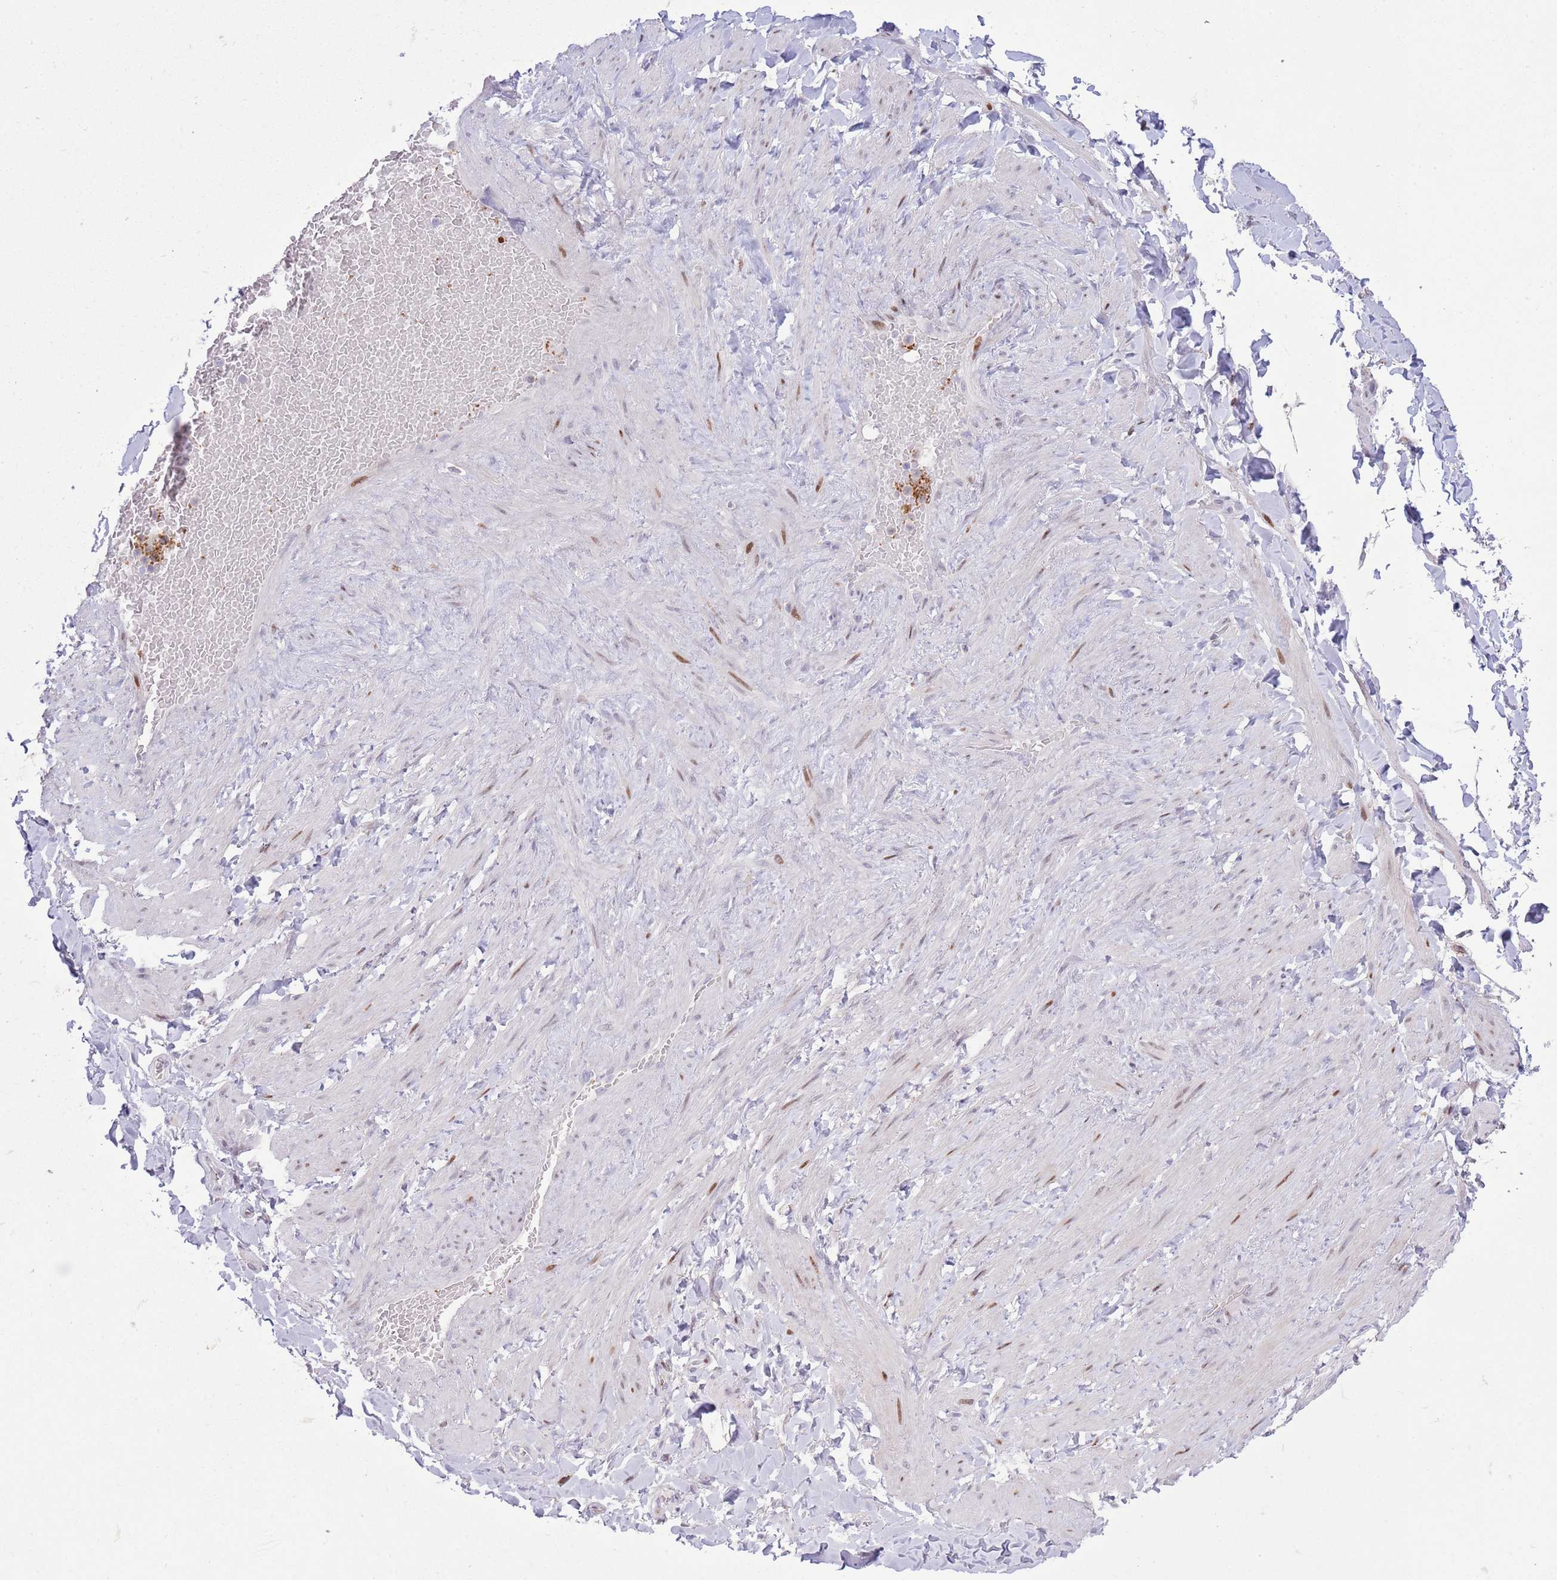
{"staining": {"intensity": "negative", "quantity": "none", "location": "none"}, "tissue": "adipose tissue", "cell_type": "Adipocytes", "image_type": "normal", "snomed": [{"axis": "morphology", "description": "Normal tissue, NOS"}, {"axis": "topography", "description": "Soft tissue"}, {"axis": "topography", "description": "Vascular tissue"}], "caption": "Unremarkable adipose tissue was stained to show a protein in brown. There is no significant staining in adipocytes.", "gene": "ANO8", "patient": {"sex": "male", "age": 54}}